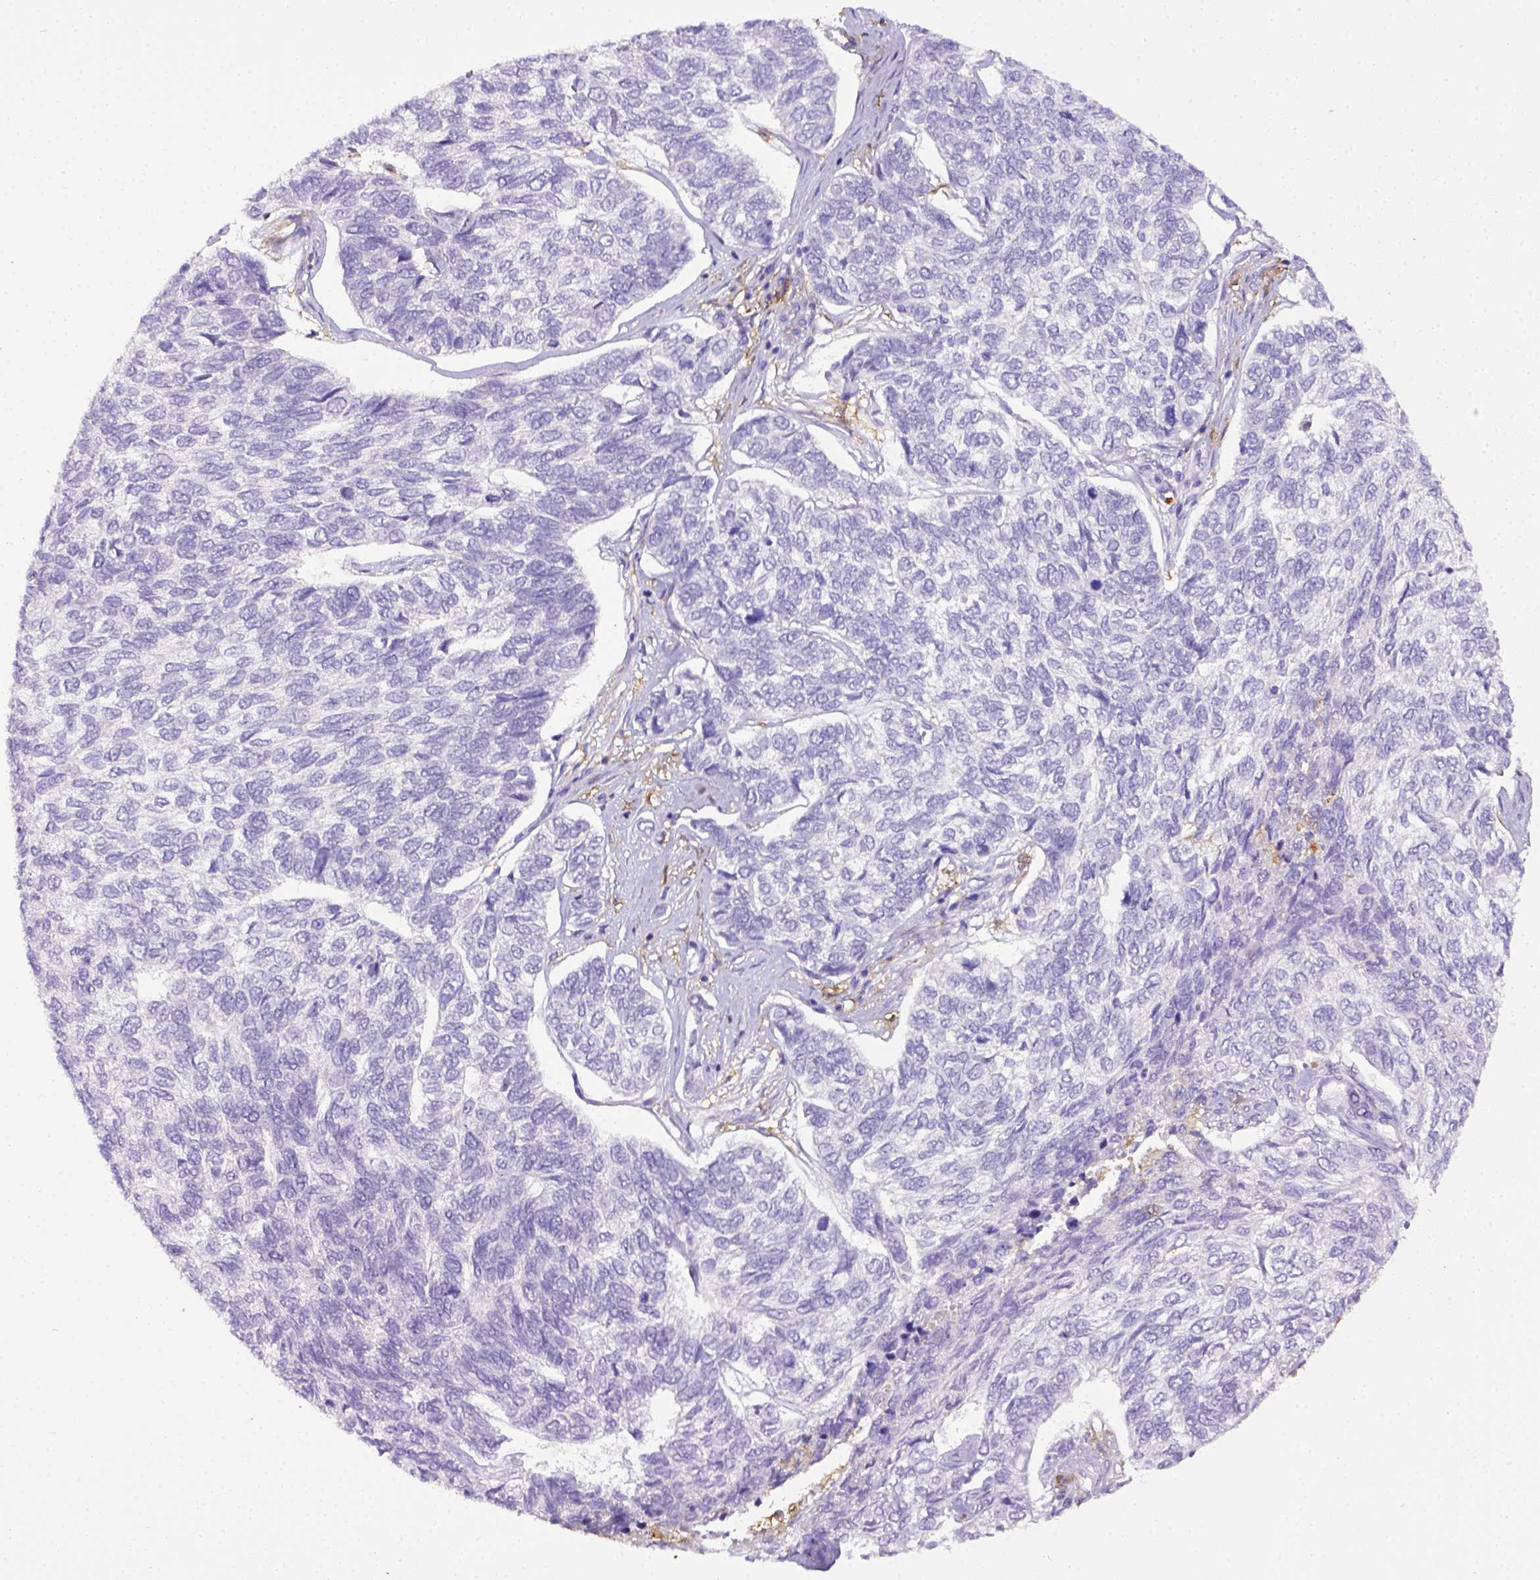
{"staining": {"intensity": "negative", "quantity": "none", "location": "none"}, "tissue": "skin cancer", "cell_type": "Tumor cells", "image_type": "cancer", "snomed": [{"axis": "morphology", "description": "Basal cell carcinoma"}, {"axis": "topography", "description": "Skin"}], "caption": "Tumor cells are negative for brown protein staining in skin basal cell carcinoma.", "gene": "ITGAM", "patient": {"sex": "female", "age": 65}}